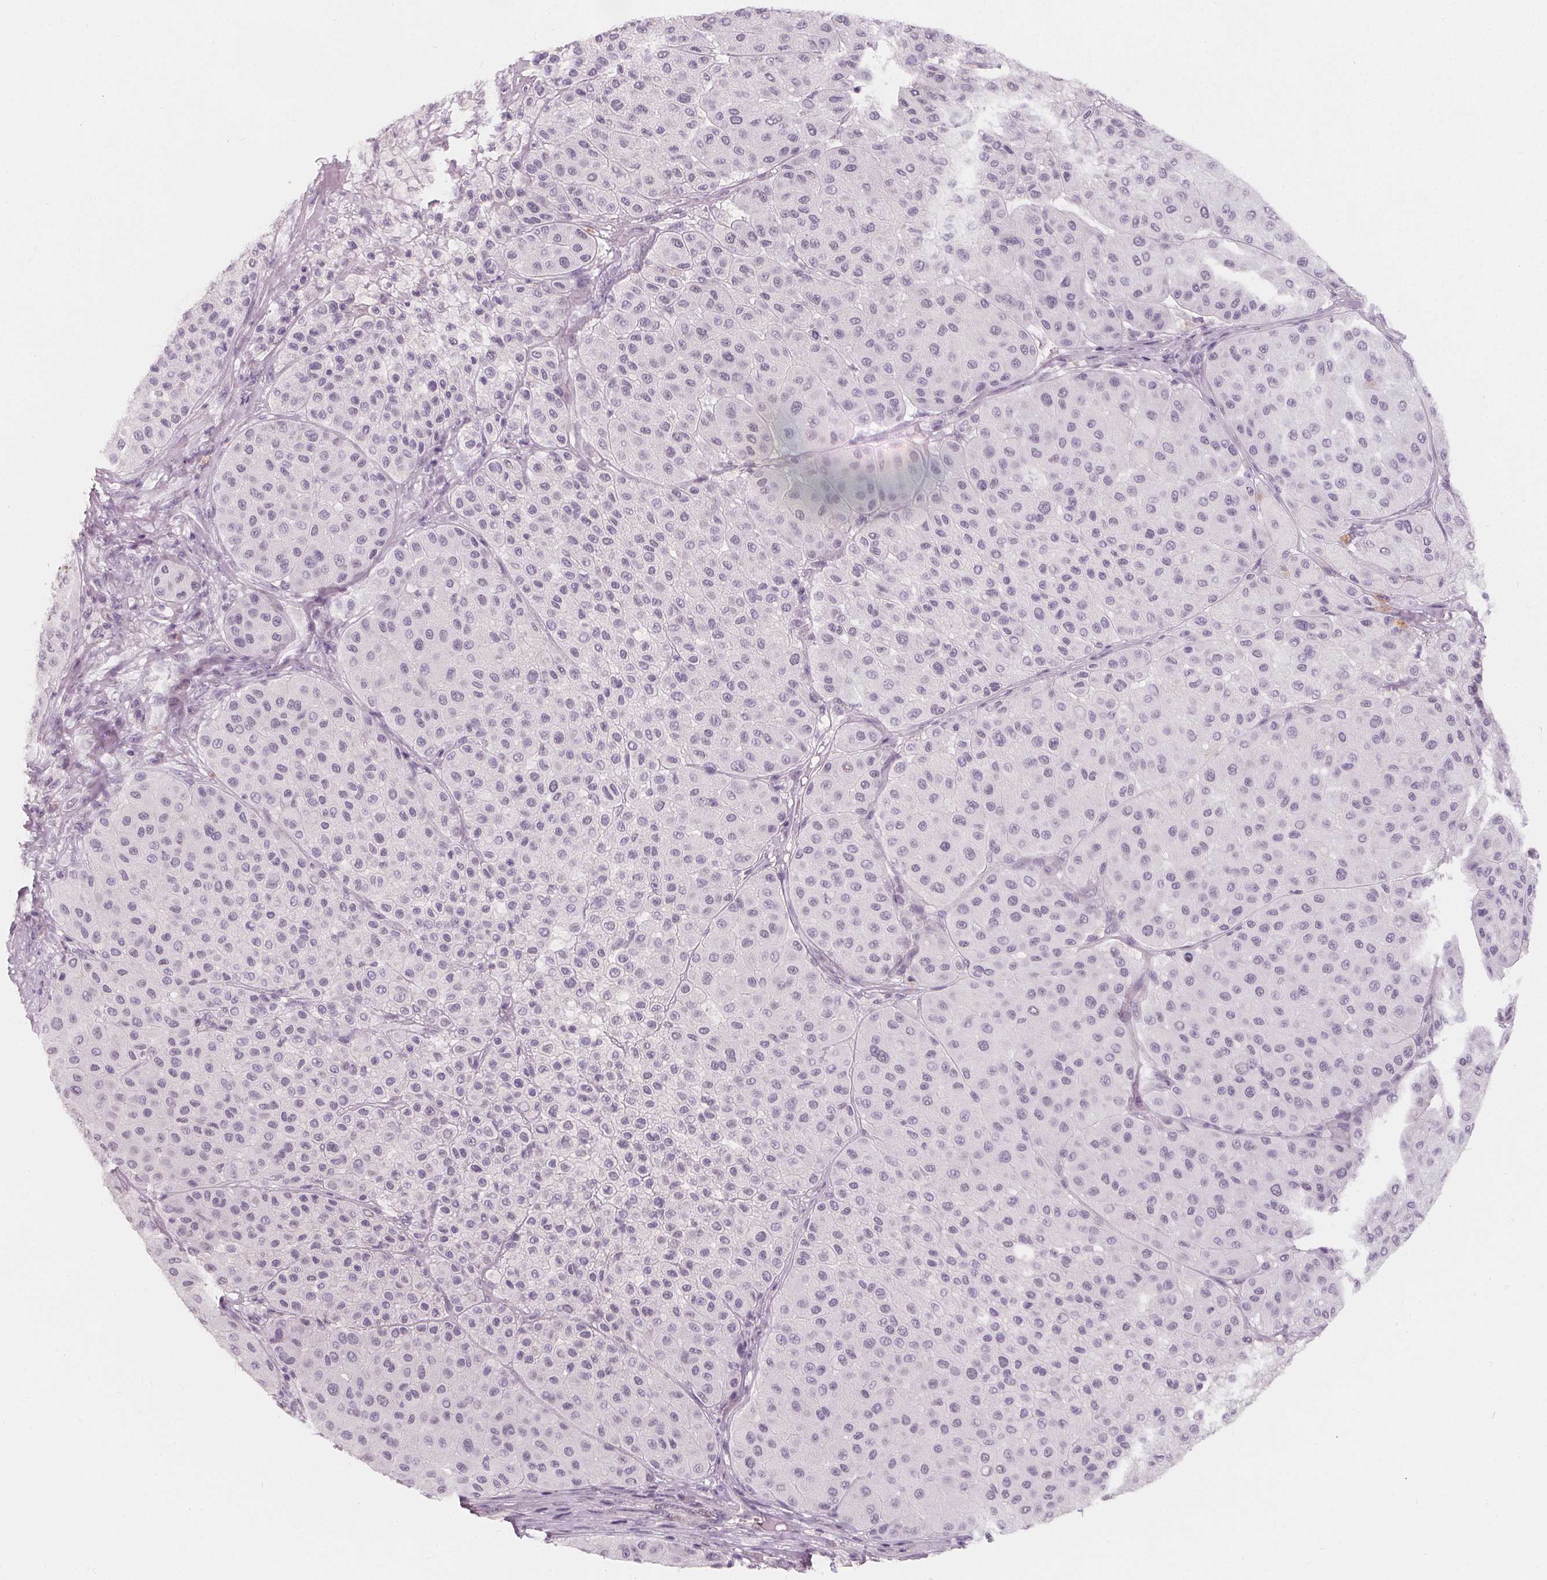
{"staining": {"intensity": "negative", "quantity": "none", "location": "none"}, "tissue": "melanoma", "cell_type": "Tumor cells", "image_type": "cancer", "snomed": [{"axis": "morphology", "description": "Malignant melanoma, Metastatic site"}, {"axis": "topography", "description": "Smooth muscle"}], "caption": "The histopathology image displays no significant staining in tumor cells of malignant melanoma (metastatic site).", "gene": "DBX2", "patient": {"sex": "male", "age": 41}}